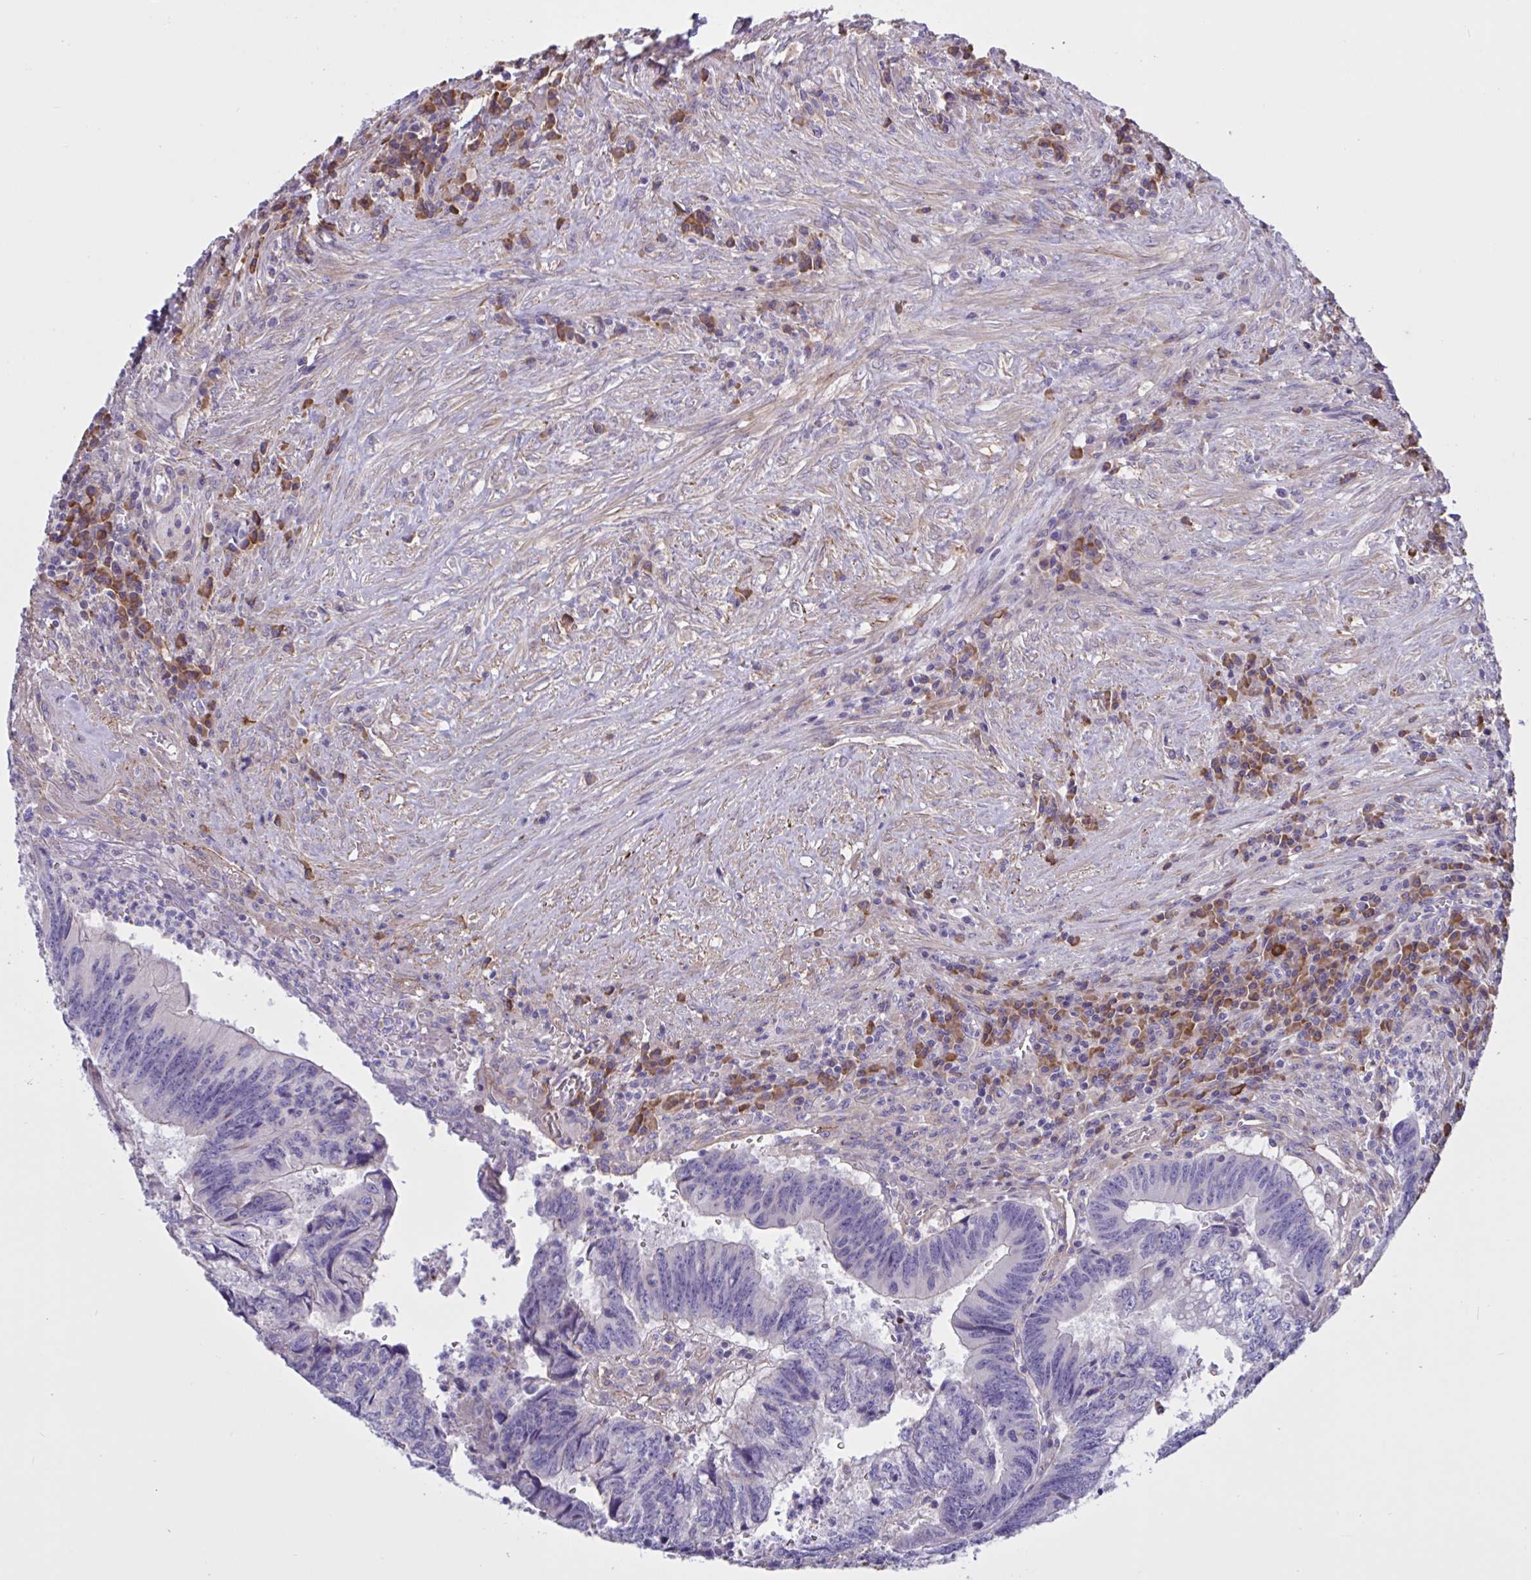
{"staining": {"intensity": "weak", "quantity": "<25%", "location": "cytoplasmic/membranous"}, "tissue": "colorectal cancer", "cell_type": "Tumor cells", "image_type": "cancer", "snomed": [{"axis": "morphology", "description": "Adenocarcinoma, NOS"}, {"axis": "topography", "description": "Colon"}], "caption": "This is a image of immunohistochemistry (IHC) staining of colorectal adenocarcinoma, which shows no positivity in tumor cells.", "gene": "SLC66A1", "patient": {"sex": "male", "age": 86}}